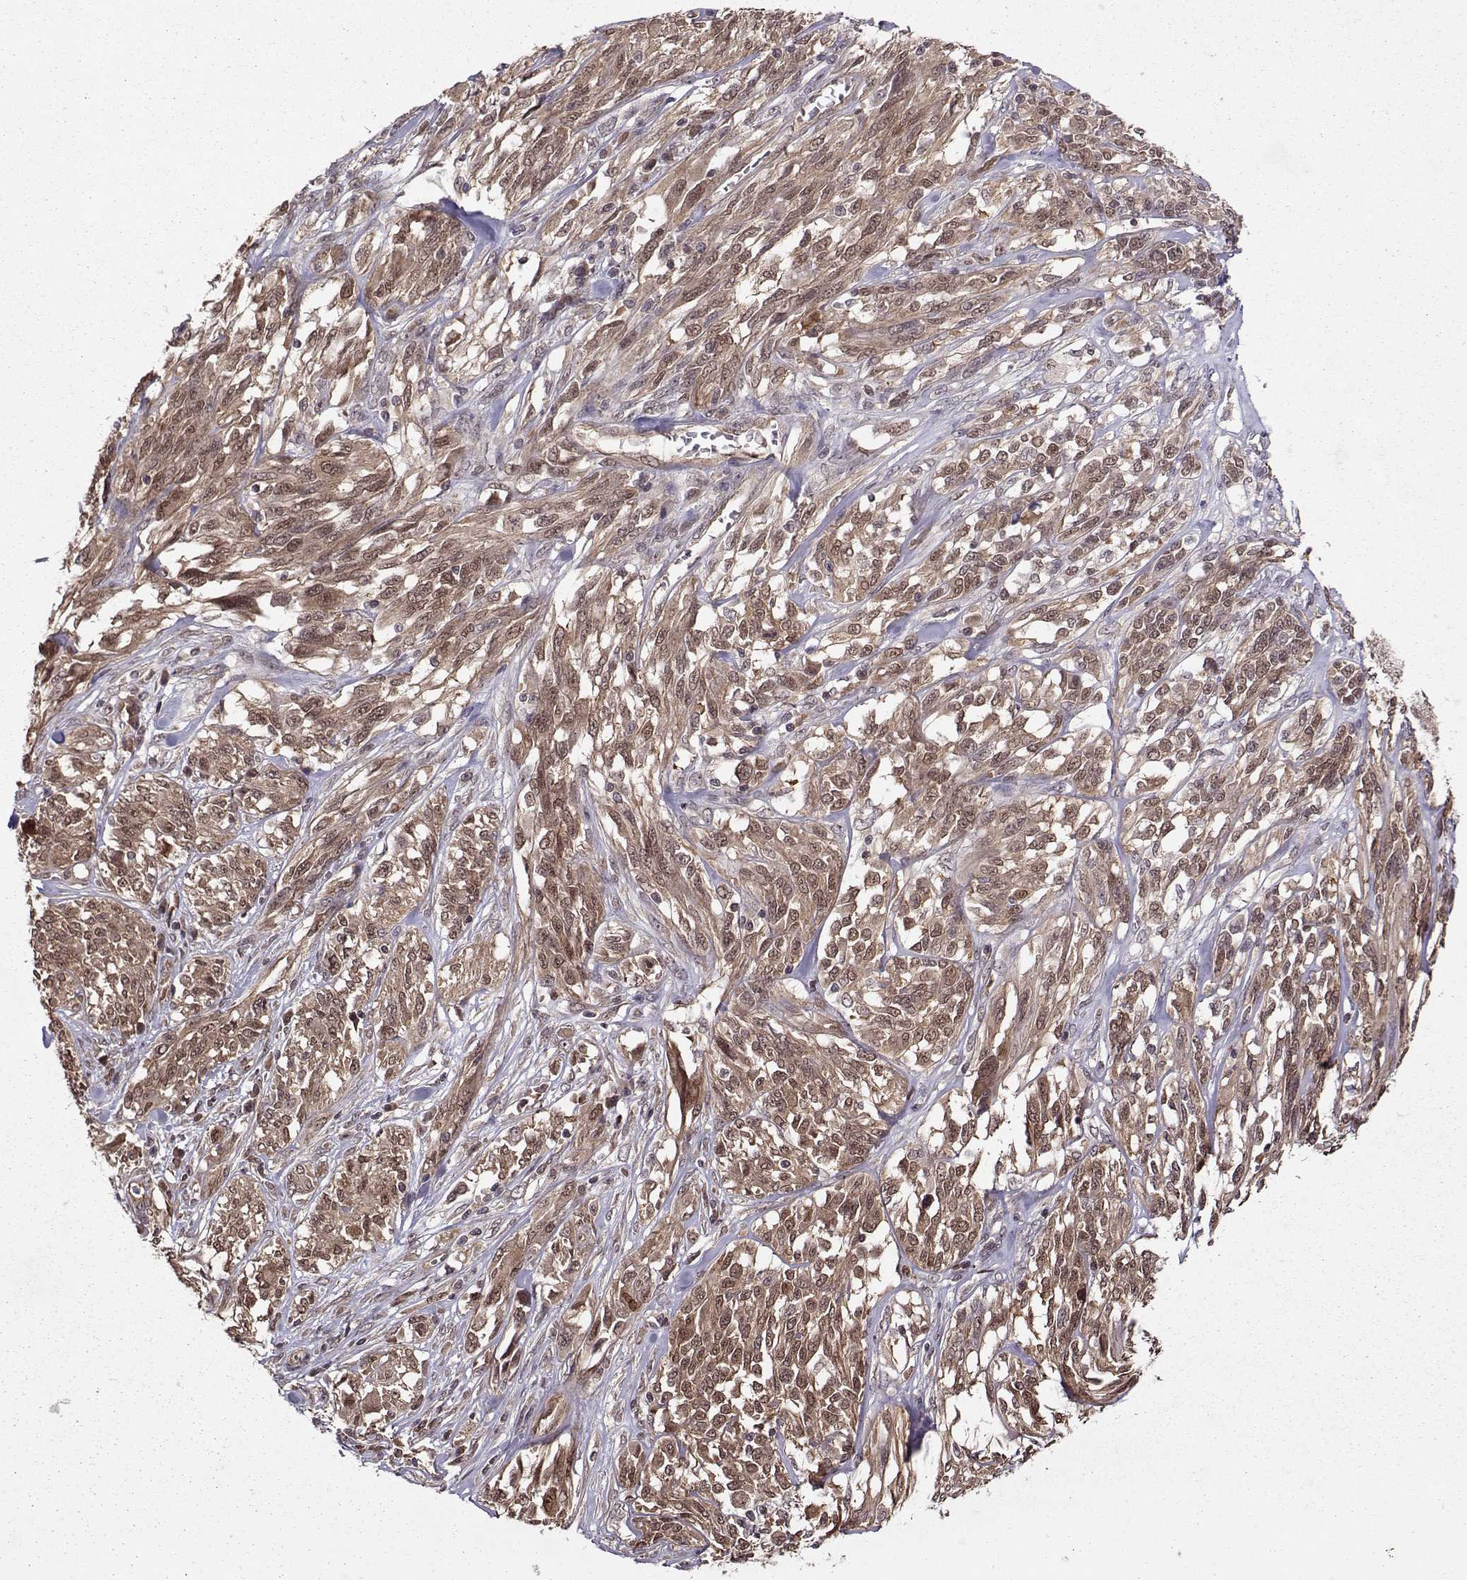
{"staining": {"intensity": "moderate", "quantity": "<25%", "location": "cytoplasmic/membranous,nuclear"}, "tissue": "melanoma", "cell_type": "Tumor cells", "image_type": "cancer", "snomed": [{"axis": "morphology", "description": "Malignant melanoma, NOS"}, {"axis": "topography", "description": "Skin"}], "caption": "Approximately <25% of tumor cells in human malignant melanoma exhibit moderate cytoplasmic/membranous and nuclear protein positivity as visualized by brown immunohistochemical staining.", "gene": "PPP2R2A", "patient": {"sex": "female", "age": 91}}